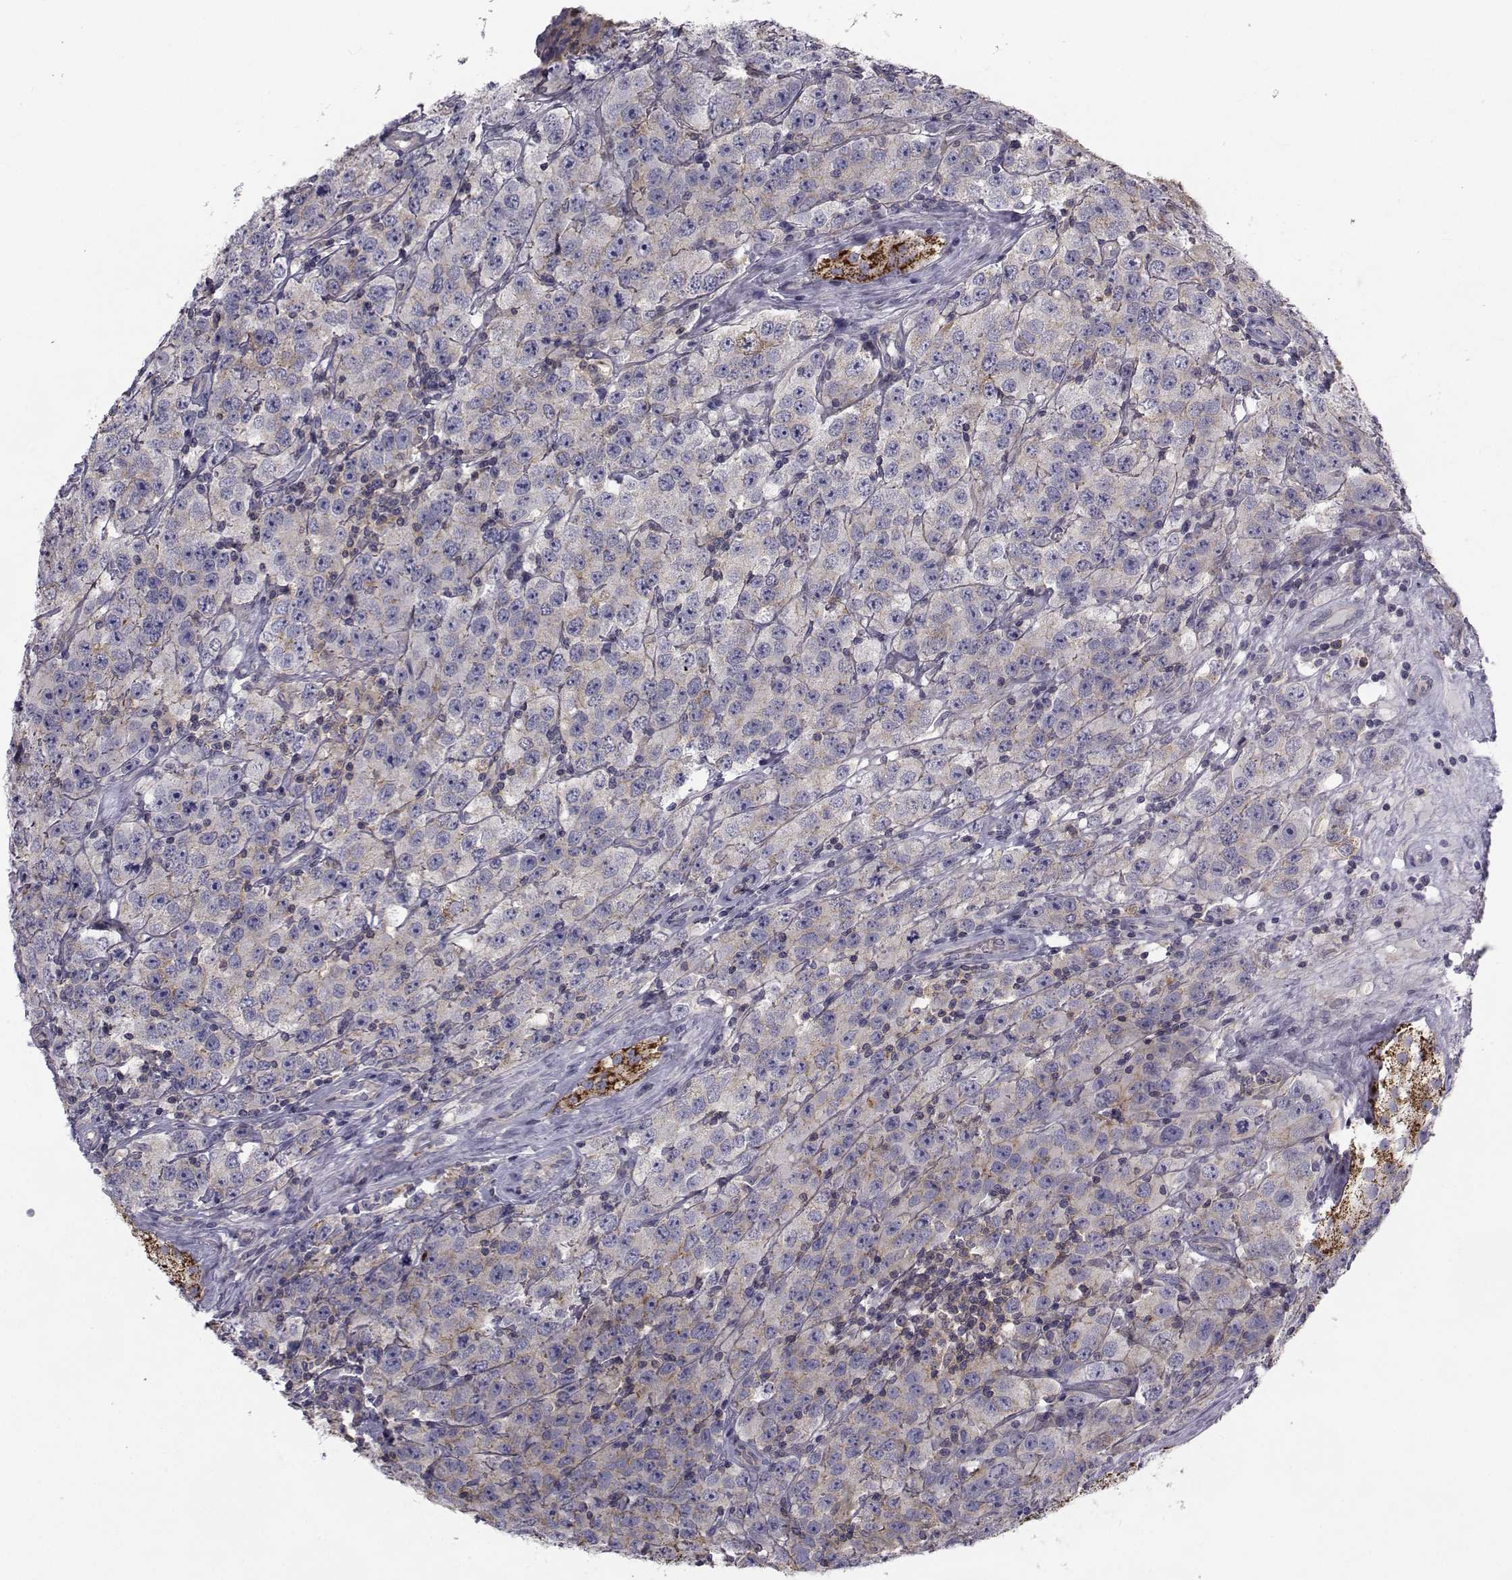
{"staining": {"intensity": "weak", "quantity": ">75%", "location": "cytoplasmic/membranous"}, "tissue": "testis cancer", "cell_type": "Tumor cells", "image_type": "cancer", "snomed": [{"axis": "morphology", "description": "Seminoma, NOS"}, {"axis": "topography", "description": "Testis"}], "caption": "Human testis seminoma stained with a brown dye exhibits weak cytoplasmic/membranous positive staining in approximately >75% of tumor cells.", "gene": "FDXR", "patient": {"sex": "male", "age": 52}}